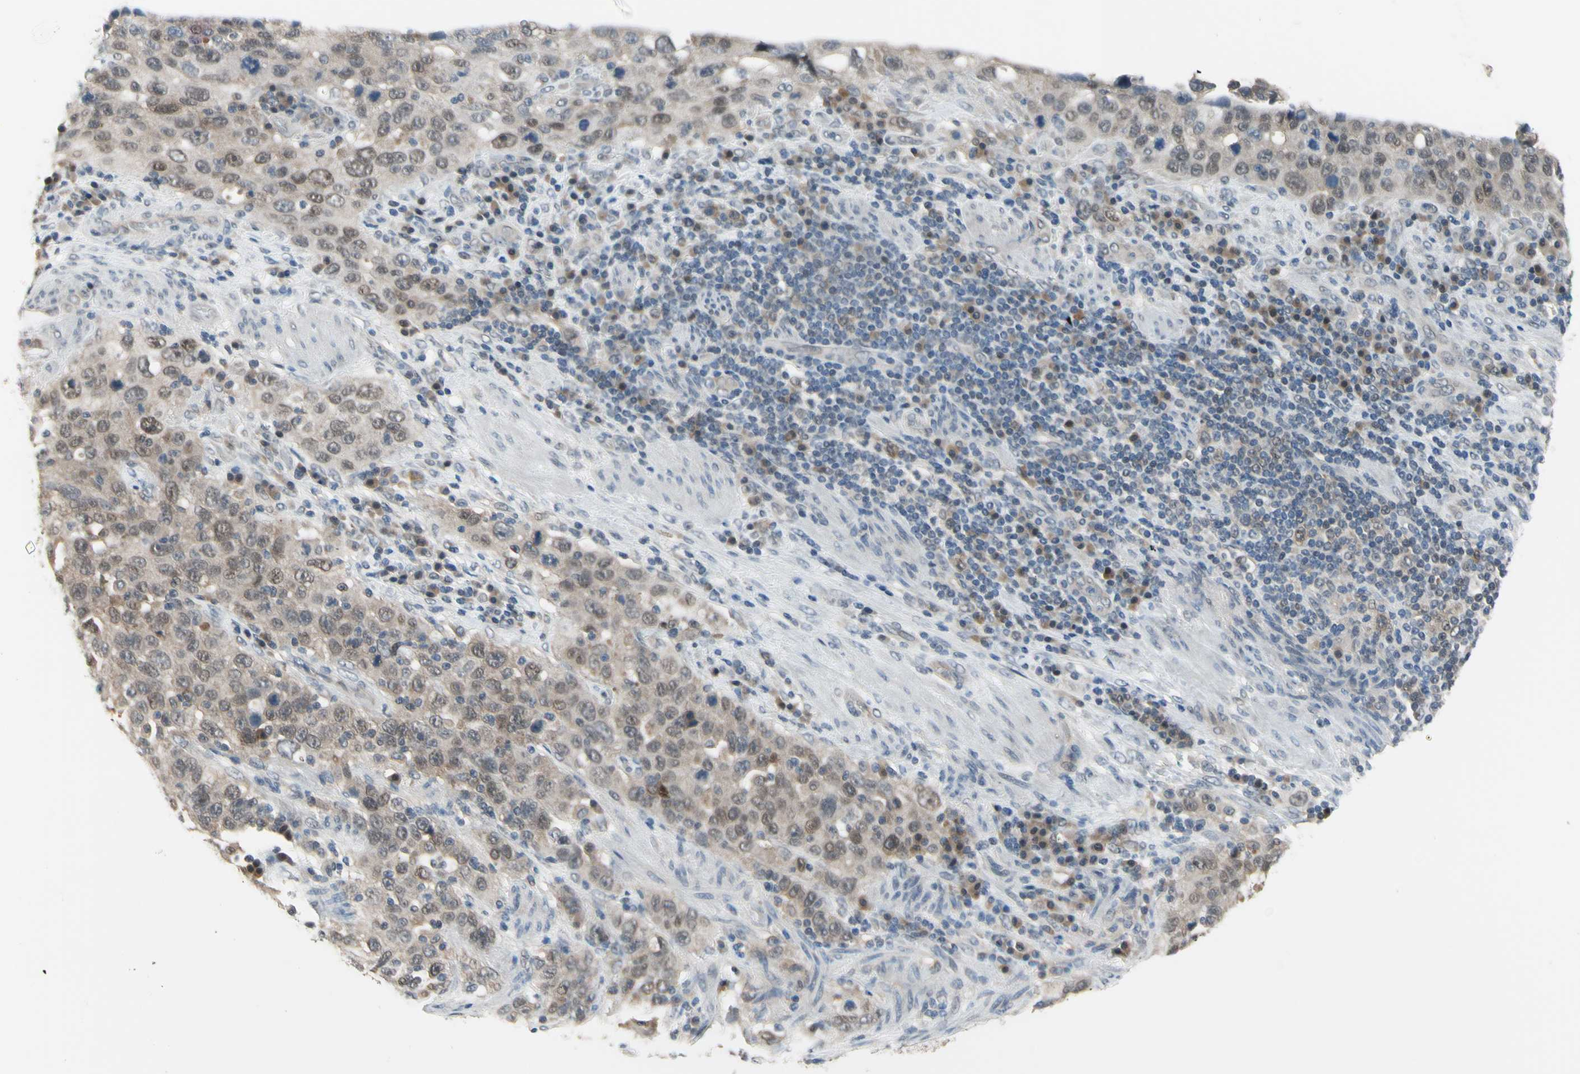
{"staining": {"intensity": "weak", "quantity": ">75%", "location": "cytoplasmic/membranous,nuclear"}, "tissue": "stomach cancer", "cell_type": "Tumor cells", "image_type": "cancer", "snomed": [{"axis": "morphology", "description": "Normal tissue, NOS"}, {"axis": "morphology", "description": "Adenocarcinoma, NOS"}, {"axis": "topography", "description": "Stomach"}], "caption": "There is low levels of weak cytoplasmic/membranous and nuclear expression in tumor cells of stomach cancer (adenocarcinoma), as demonstrated by immunohistochemical staining (brown color).", "gene": "HSPA4", "patient": {"sex": "male", "age": 48}}